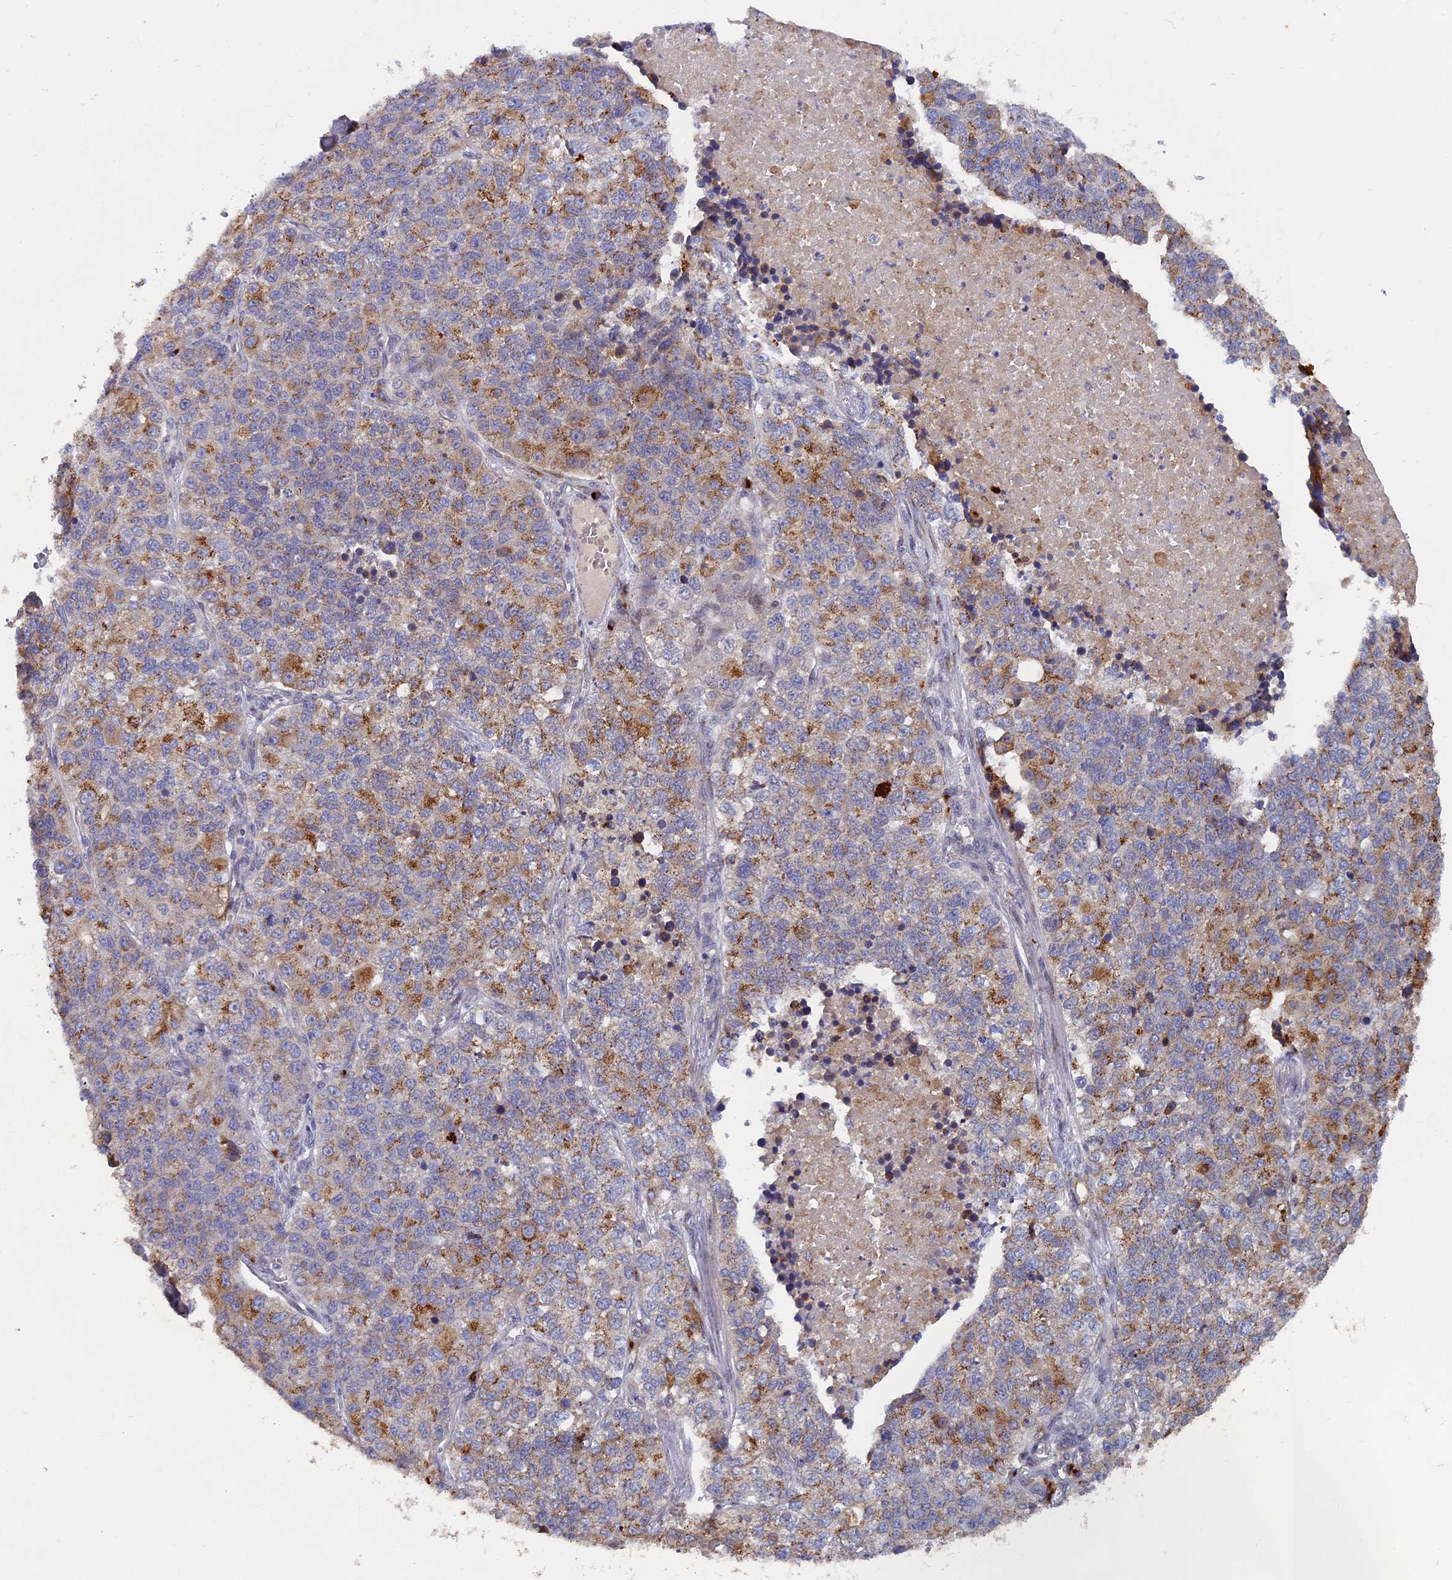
{"staining": {"intensity": "moderate", "quantity": "25%-75%", "location": "cytoplasmic/membranous"}, "tissue": "lung cancer", "cell_type": "Tumor cells", "image_type": "cancer", "snomed": [{"axis": "morphology", "description": "Adenocarcinoma, NOS"}, {"axis": "topography", "description": "Lung"}], "caption": "Immunohistochemistry (IHC) (DAB (3,3'-diaminobenzidine)) staining of human lung adenocarcinoma reveals moderate cytoplasmic/membranous protein positivity in about 25%-75% of tumor cells. Using DAB (brown) and hematoxylin (blue) stains, captured at high magnification using brightfield microscopy.", "gene": "SNX17", "patient": {"sex": "male", "age": 49}}